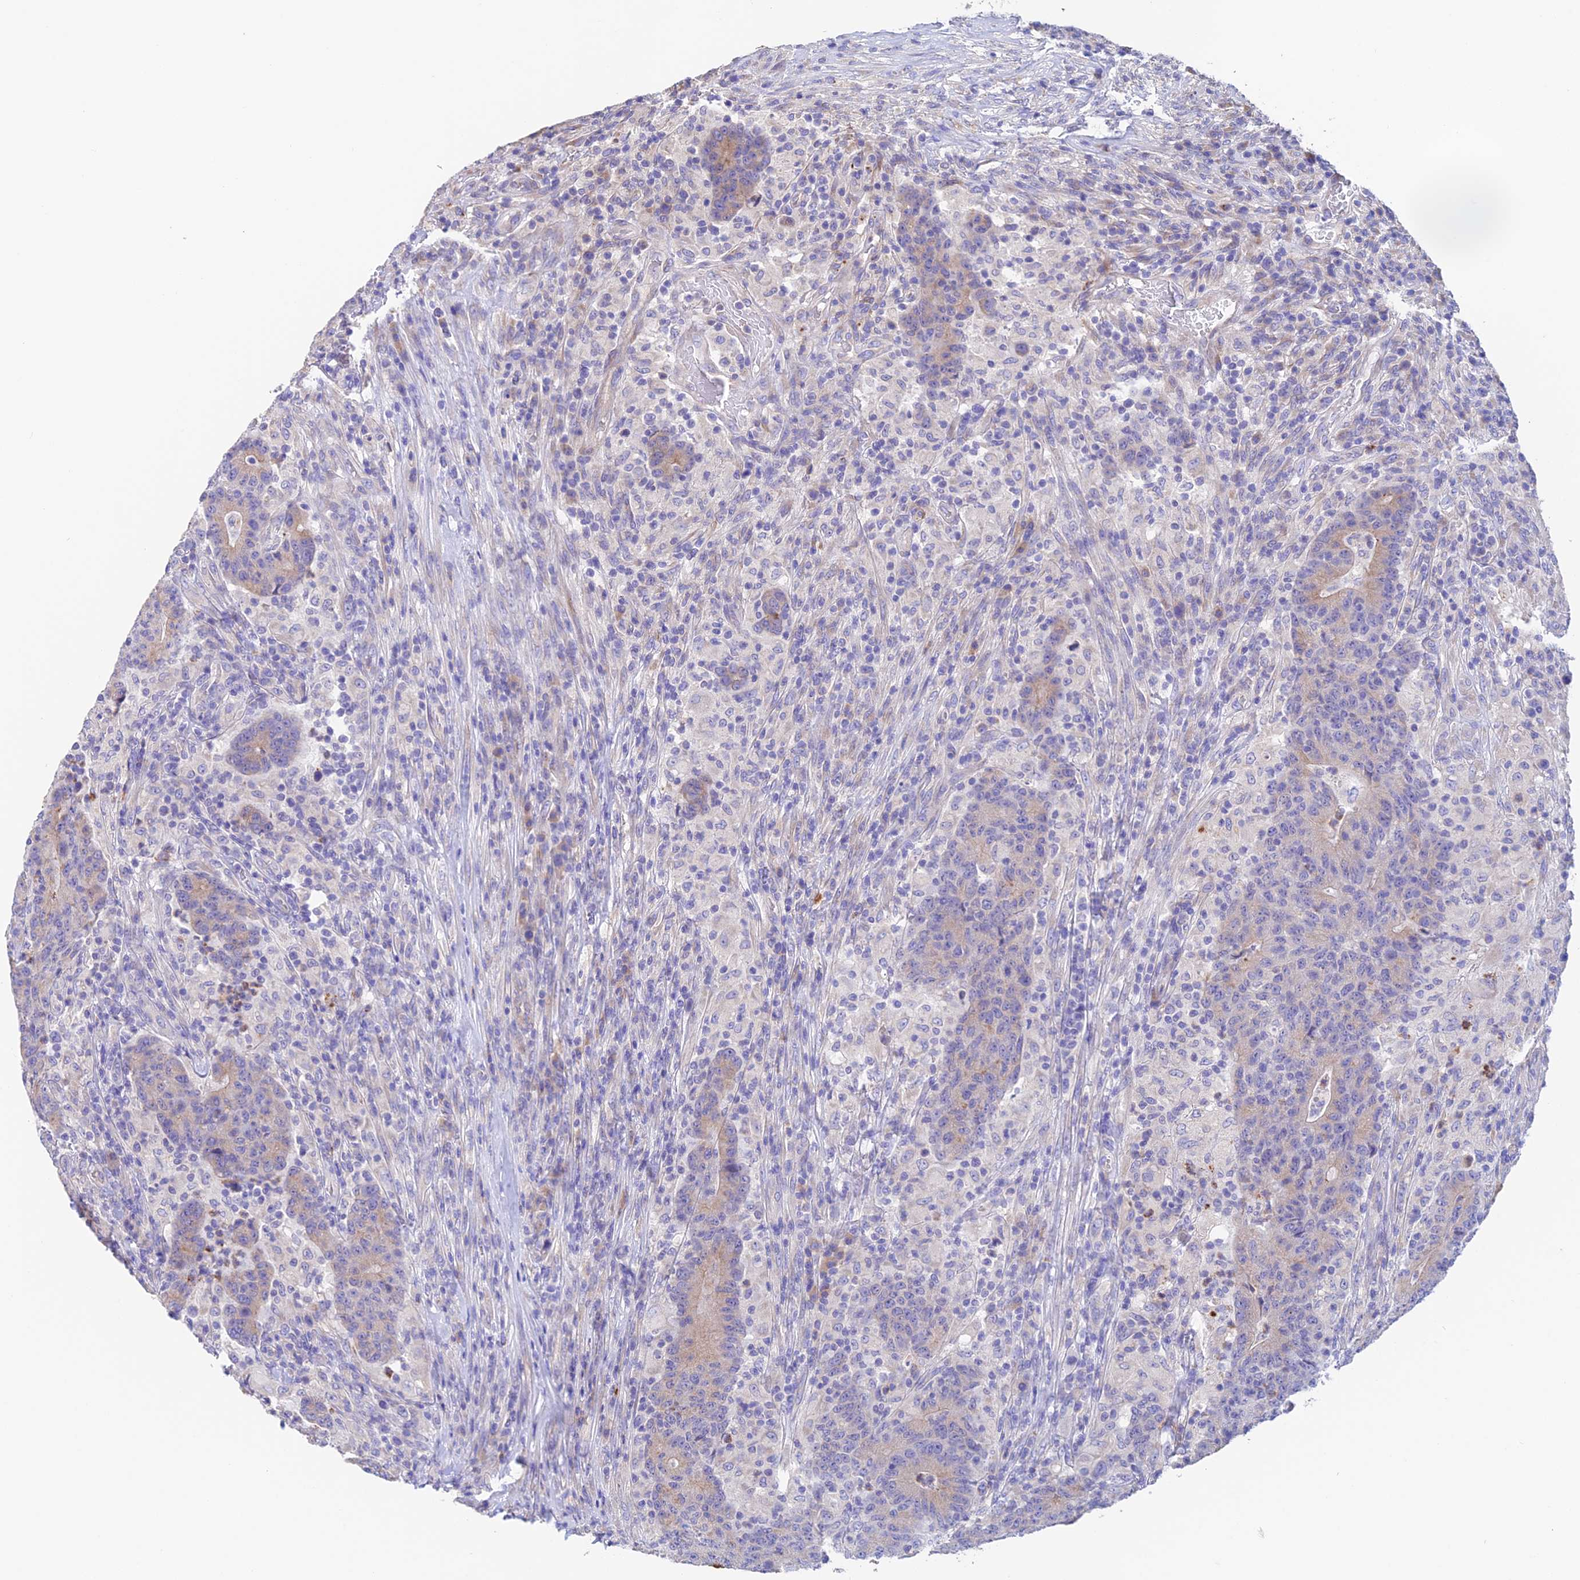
{"staining": {"intensity": "weak", "quantity": "25%-75%", "location": "cytoplasmic/membranous"}, "tissue": "colorectal cancer", "cell_type": "Tumor cells", "image_type": "cancer", "snomed": [{"axis": "morphology", "description": "Adenocarcinoma, NOS"}, {"axis": "topography", "description": "Colon"}], "caption": "Immunohistochemistry (IHC) of colorectal cancer reveals low levels of weak cytoplasmic/membranous positivity in about 25%-75% of tumor cells. The staining is performed using DAB brown chromogen to label protein expression. The nuclei are counter-stained blue using hematoxylin.", "gene": "EMC3", "patient": {"sex": "female", "age": 75}}